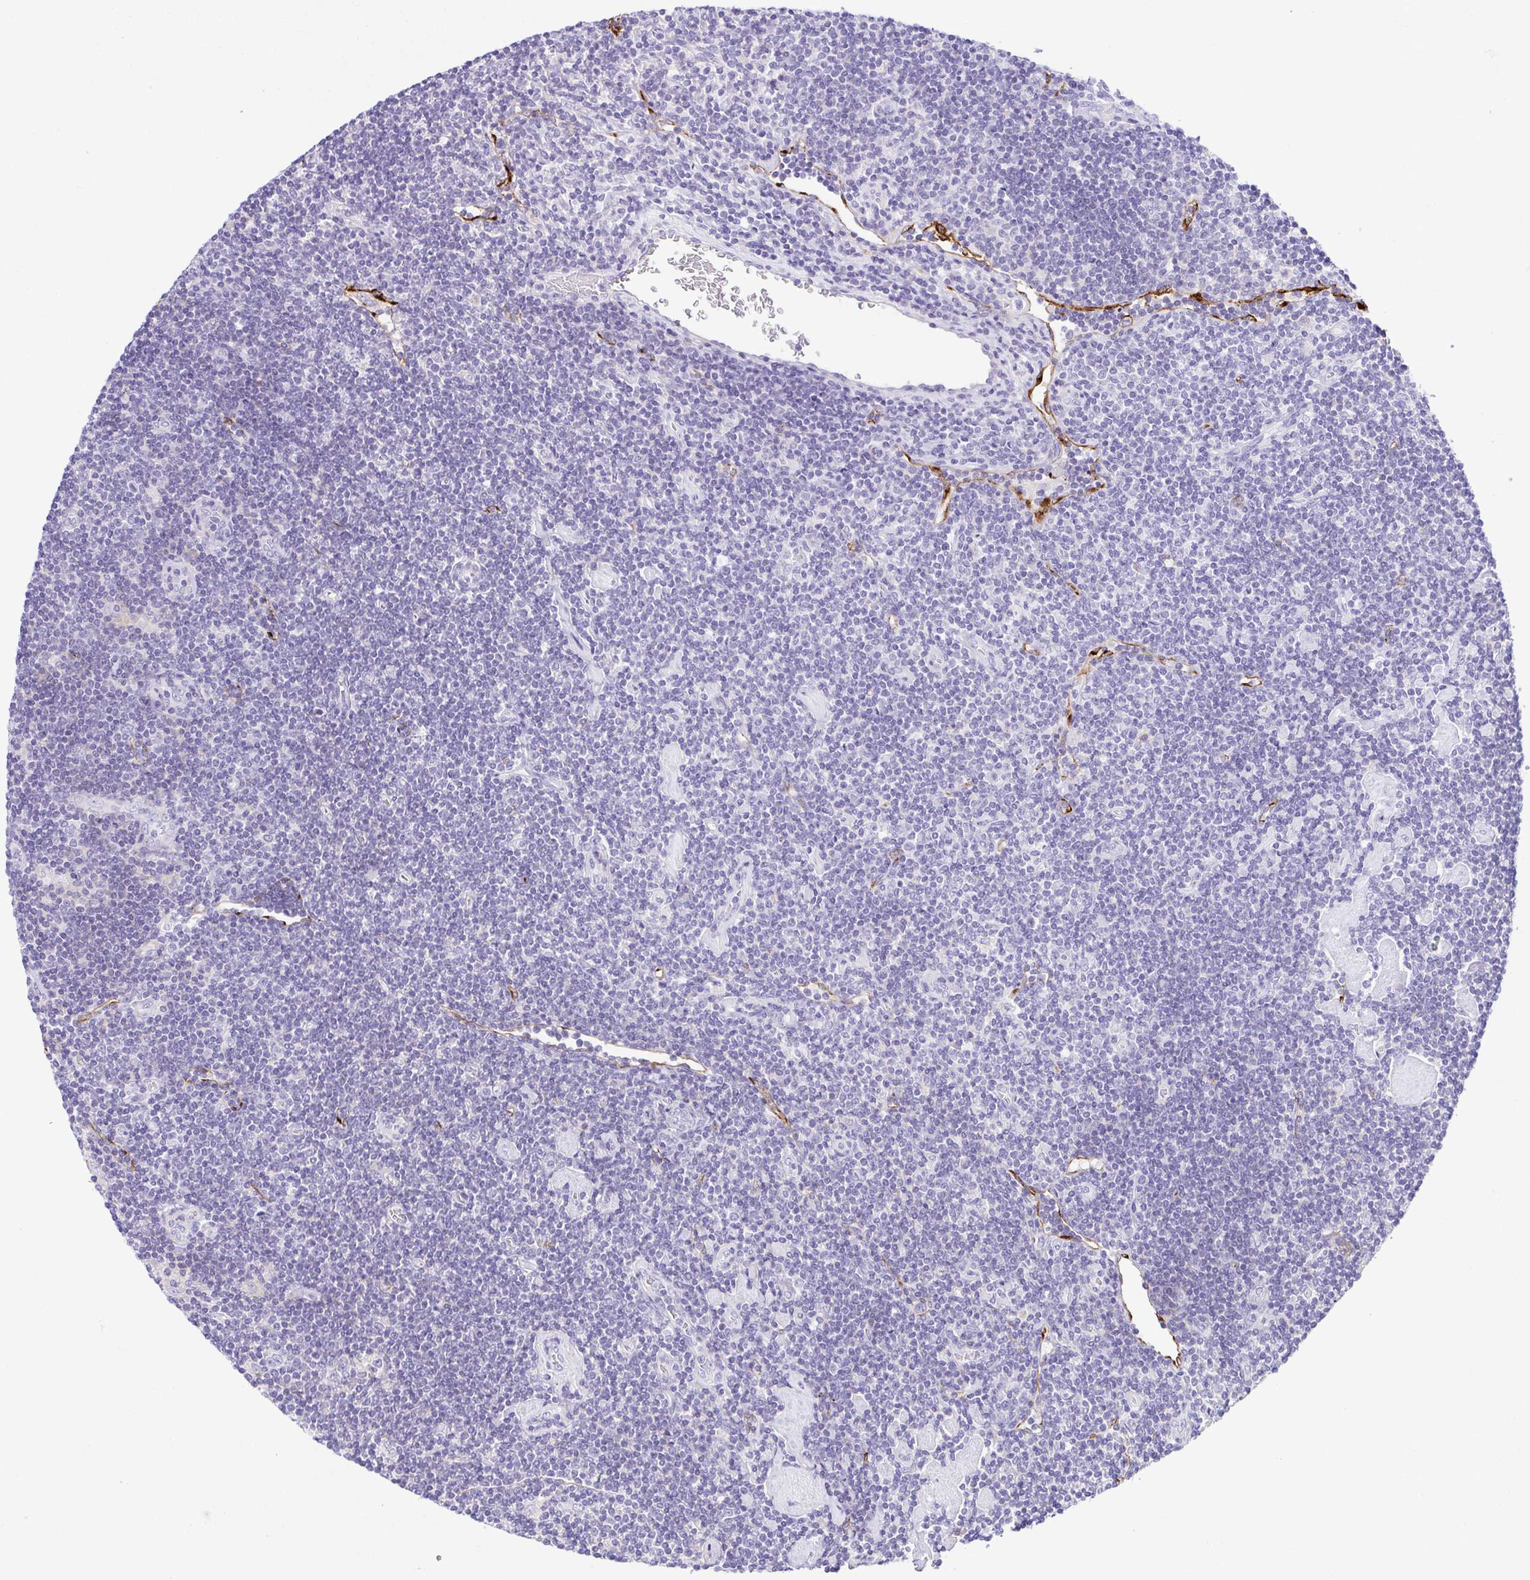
{"staining": {"intensity": "negative", "quantity": "none", "location": "none"}, "tissue": "lymphoma", "cell_type": "Tumor cells", "image_type": "cancer", "snomed": [{"axis": "morphology", "description": "Hodgkin's disease, NOS"}, {"axis": "topography", "description": "Lymph node"}], "caption": "Image shows no protein positivity in tumor cells of lymphoma tissue.", "gene": "GPR182", "patient": {"sex": "male", "age": 40}}